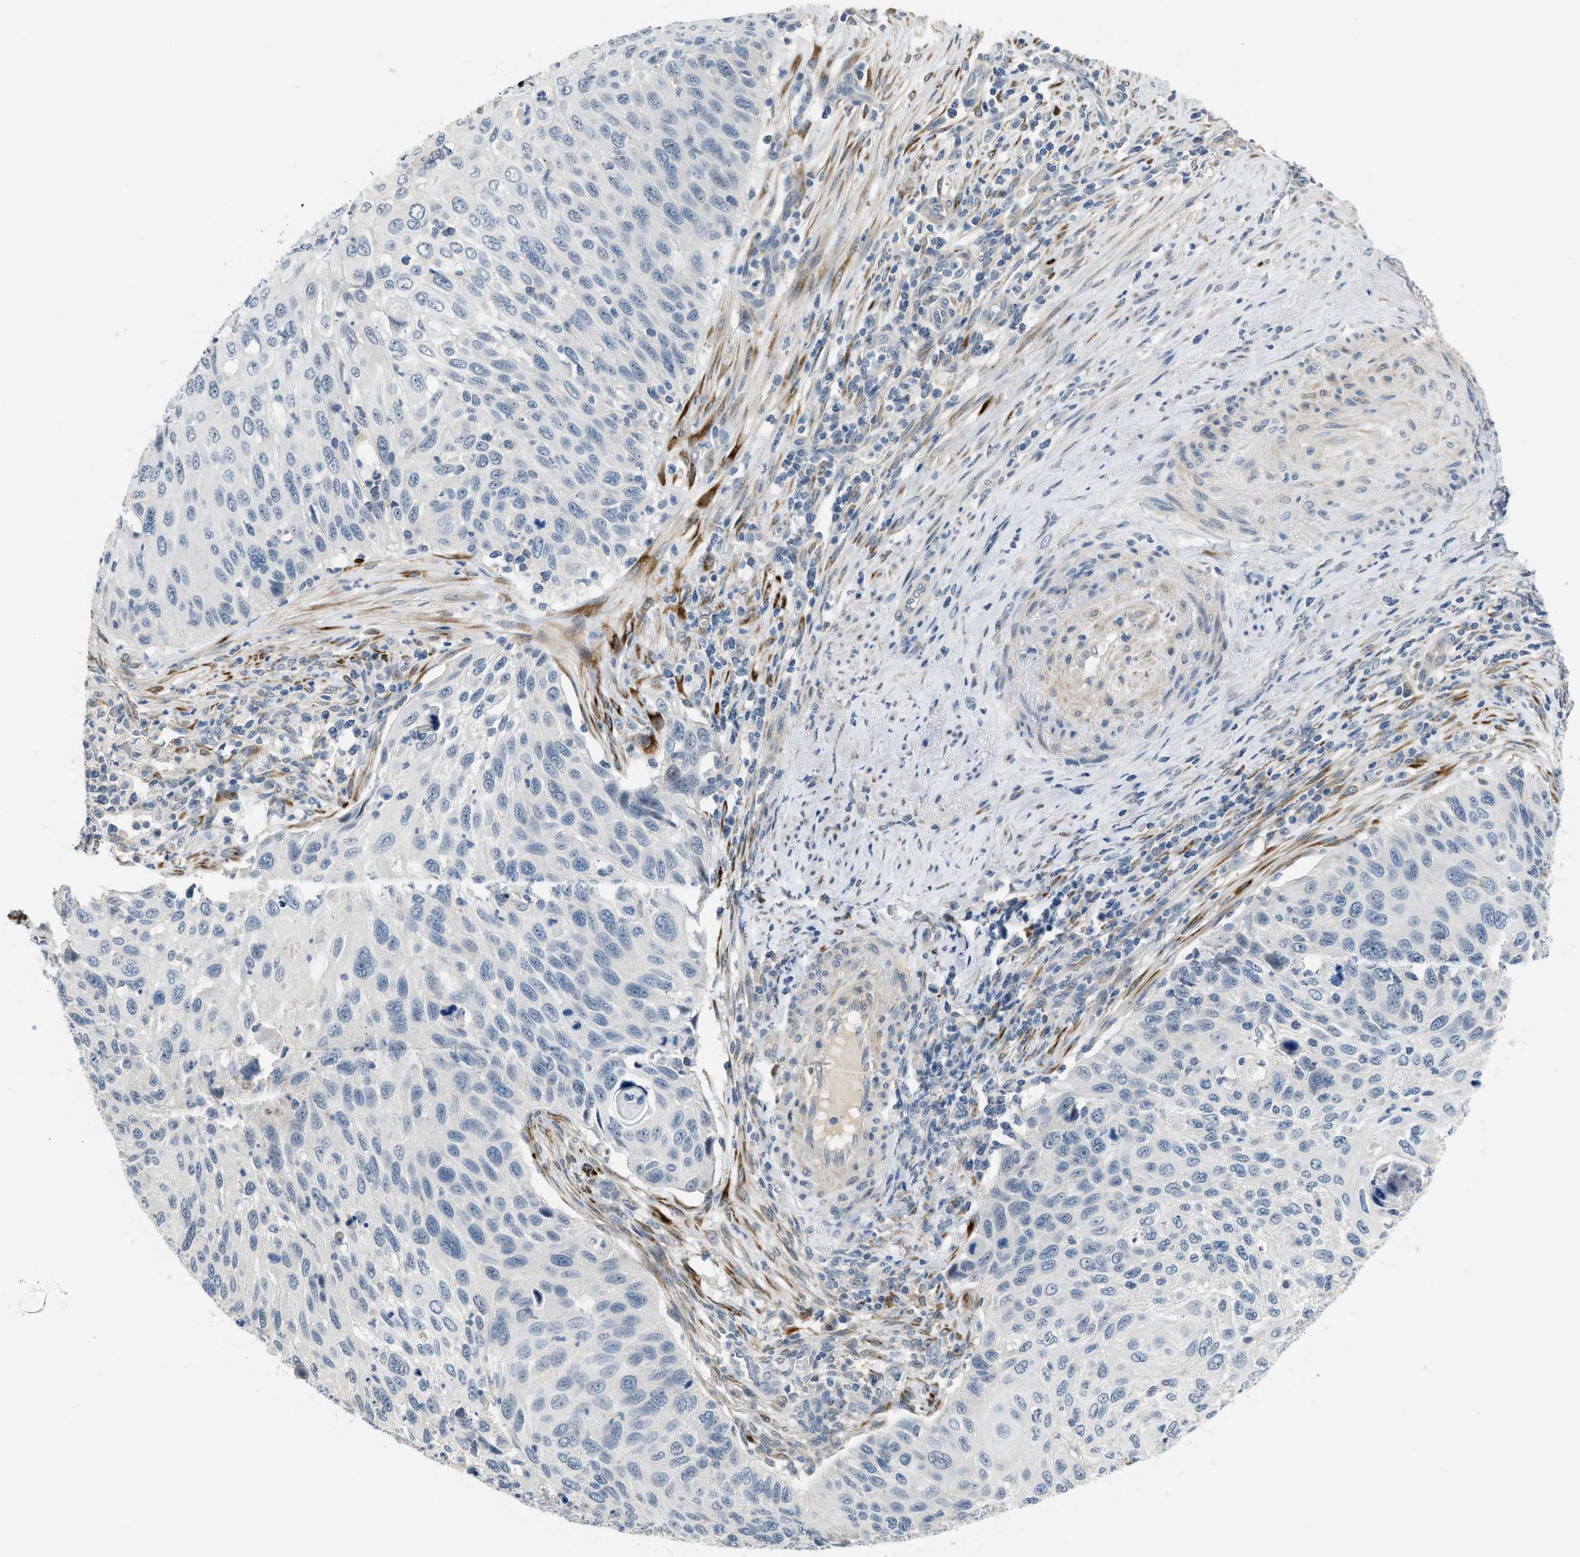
{"staining": {"intensity": "negative", "quantity": "none", "location": "none"}, "tissue": "cervical cancer", "cell_type": "Tumor cells", "image_type": "cancer", "snomed": [{"axis": "morphology", "description": "Squamous cell carcinoma, NOS"}, {"axis": "topography", "description": "Cervix"}], "caption": "This is an immunohistochemistry (IHC) histopathology image of human squamous cell carcinoma (cervical). There is no expression in tumor cells.", "gene": "TMEM154", "patient": {"sex": "female", "age": 70}}